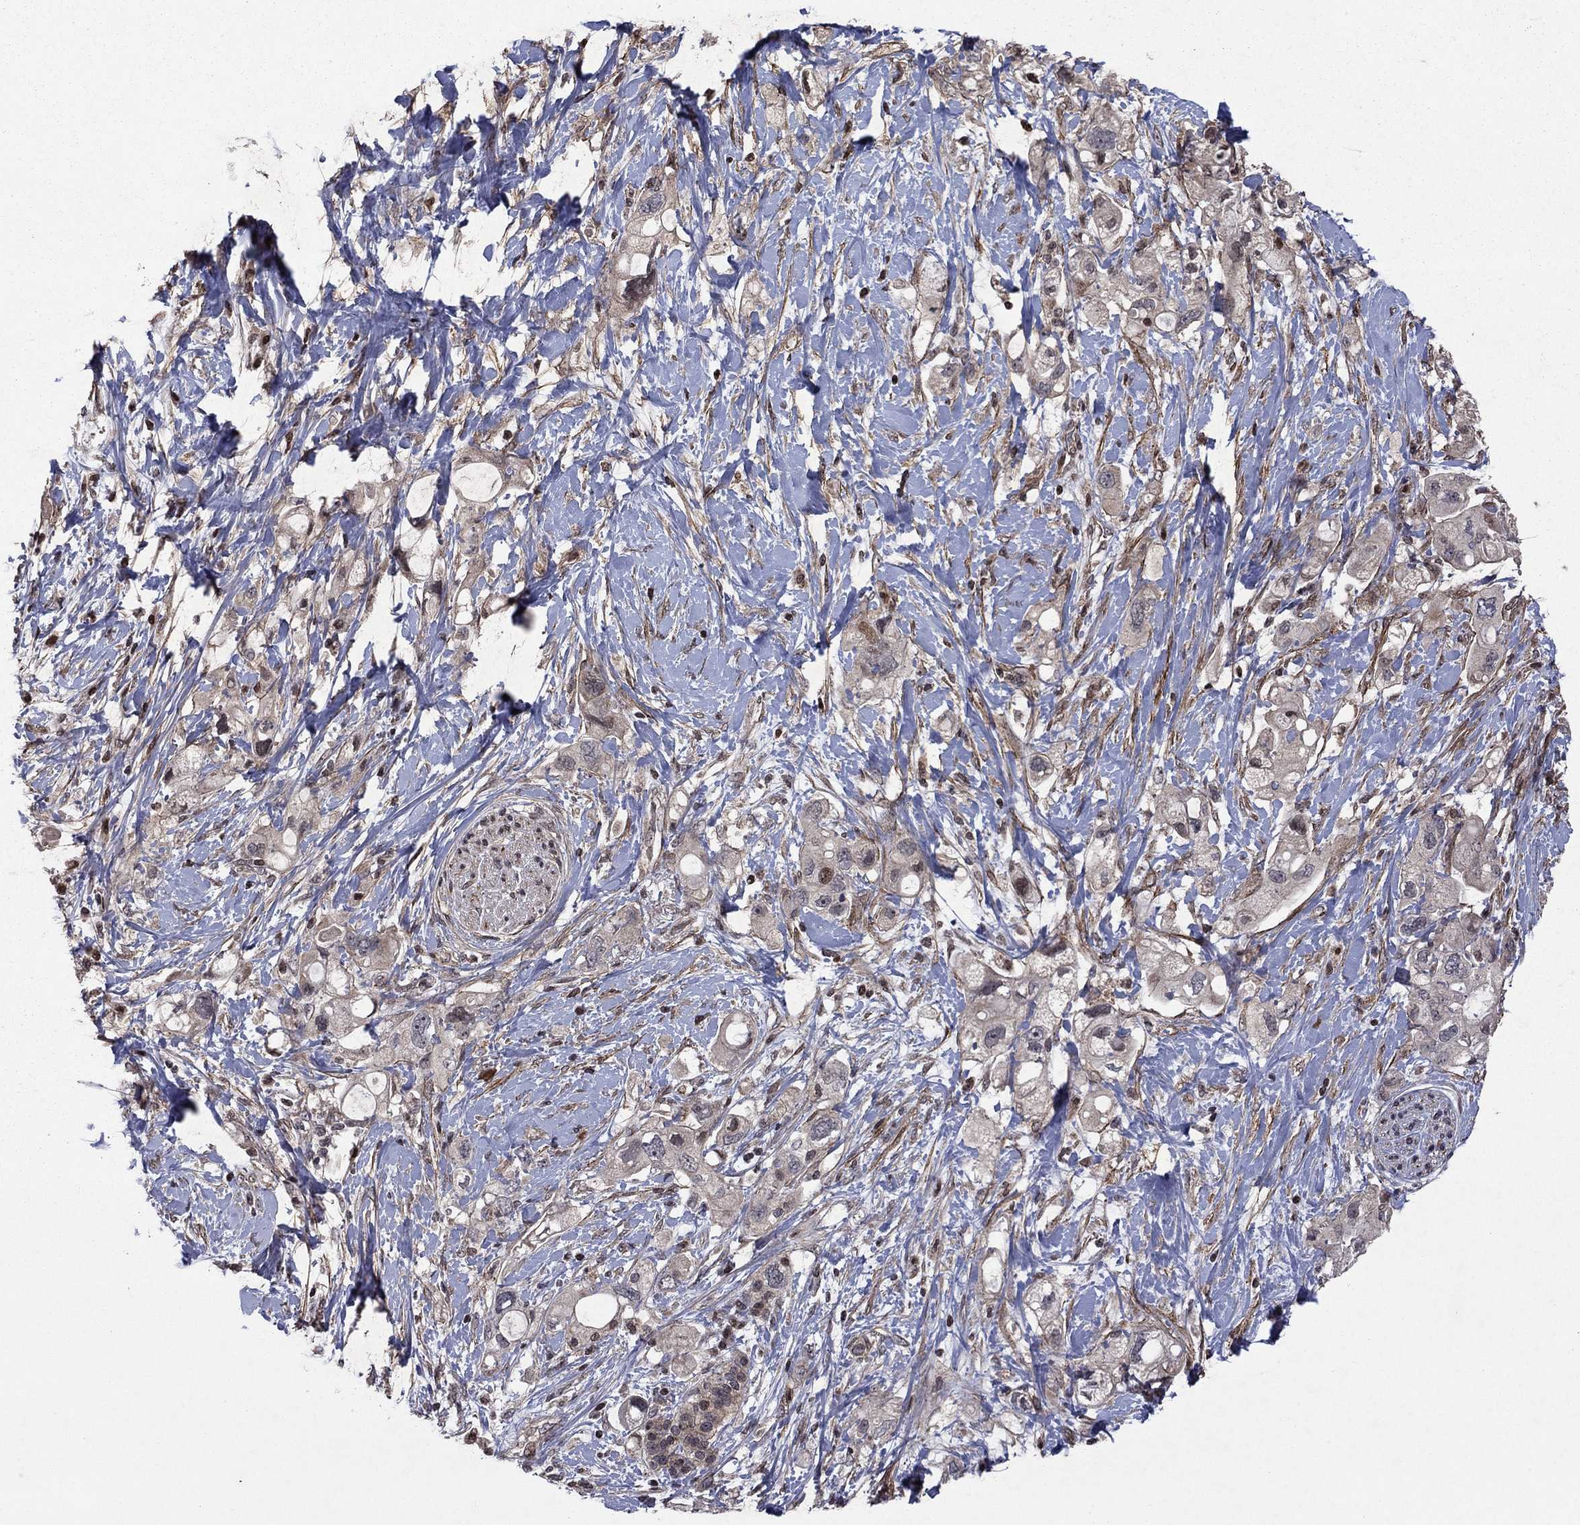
{"staining": {"intensity": "weak", "quantity": "<25%", "location": "cytoplasmic/membranous,nuclear"}, "tissue": "pancreatic cancer", "cell_type": "Tumor cells", "image_type": "cancer", "snomed": [{"axis": "morphology", "description": "Adenocarcinoma, NOS"}, {"axis": "topography", "description": "Pancreas"}], "caption": "Tumor cells are negative for brown protein staining in pancreatic cancer.", "gene": "SORBS1", "patient": {"sex": "female", "age": 56}}